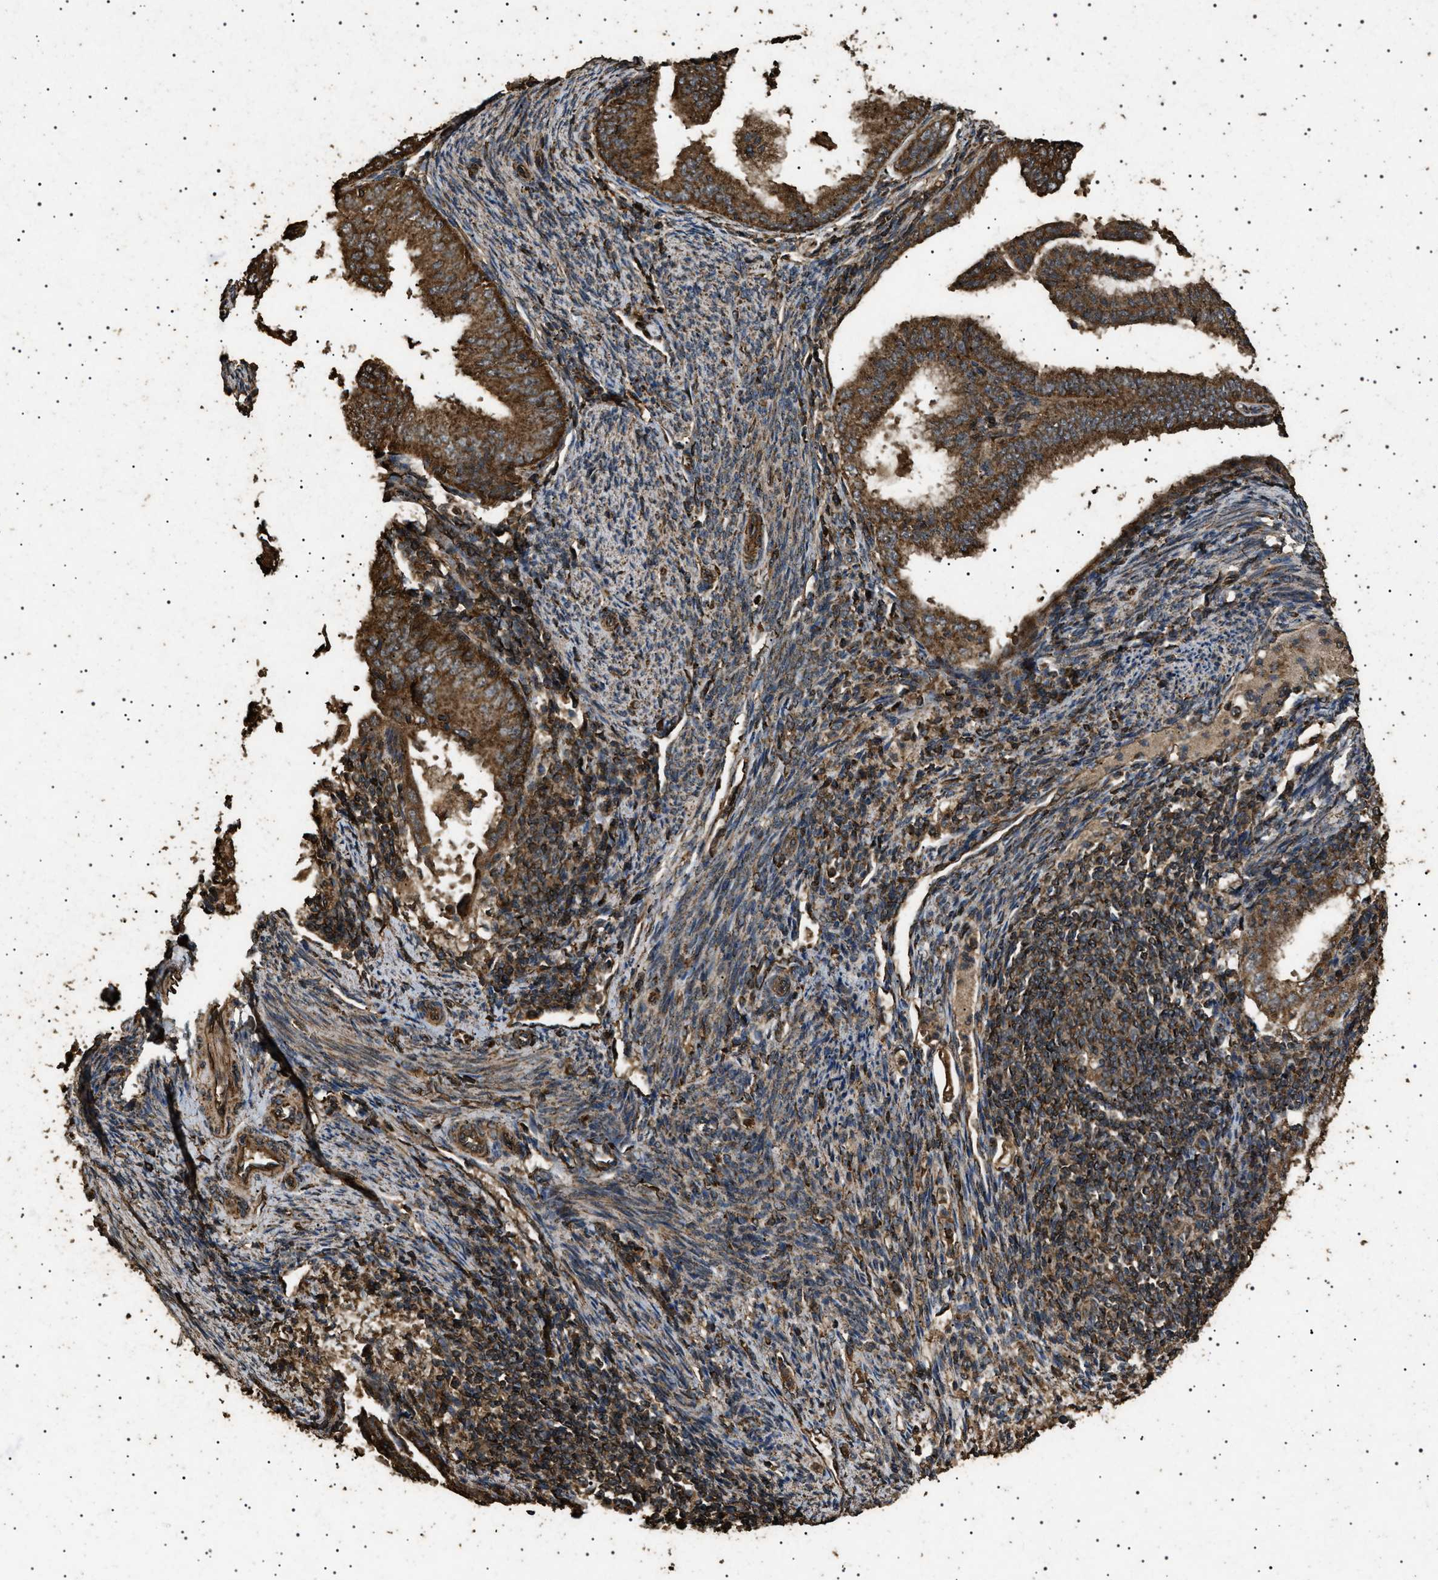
{"staining": {"intensity": "strong", "quantity": ">75%", "location": "cytoplasmic/membranous"}, "tissue": "endometrial cancer", "cell_type": "Tumor cells", "image_type": "cancer", "snomed": [{"axis": "morphology", "description": "Adenocarcinoma, NOS"}, {"axis": "topography", "description": "Endometrium"}], "caption": "The histopathology image displays a brown stain indicating the presence of a protein in the cytoplasmic/membranous of tumor cells in endometrial cancer (adenocarcinoma).", "gene": "CYRIA", "patient": {"sex": "female", "age": 58}}